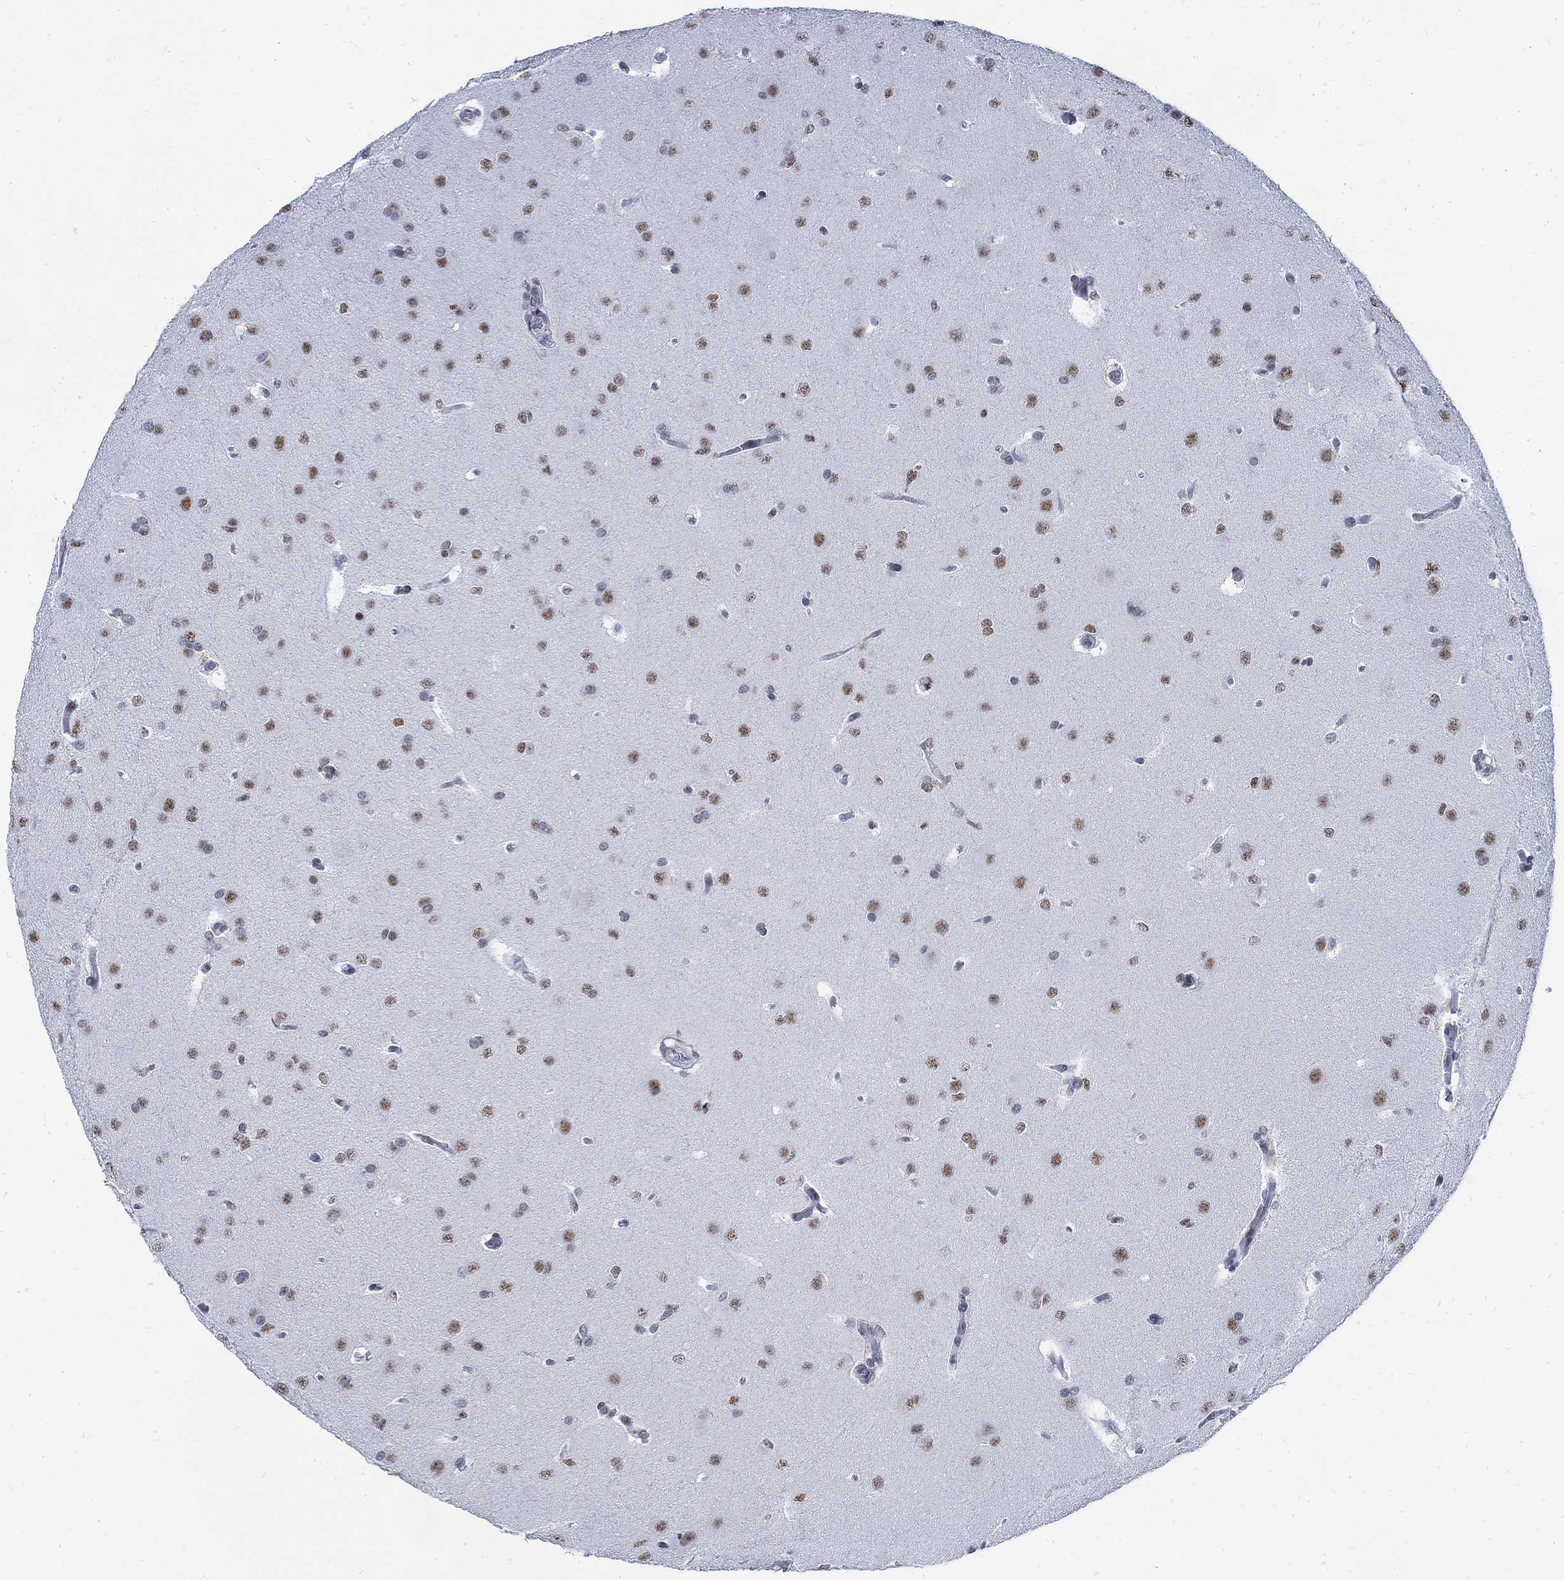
{"staining": {"intensity": "moderate", "quantity": ">75%", "location": "nuclear"}, "tissue": "glioma", "cell_type": "Tumor cells", "image_type": "cancer", "snomed": [{"axis": "morphology", "description": "Glioma, malignant, Low grade"}, {"axis": "topography", "description": "Brain"}], "caption": "A micrograph of malignant glioma (low-grade) stained for a protein exhibits moderate nuclear brown staining in tumor cells.", "gene": "DLK1", "patient": {"sex": "female", "age": 32}}